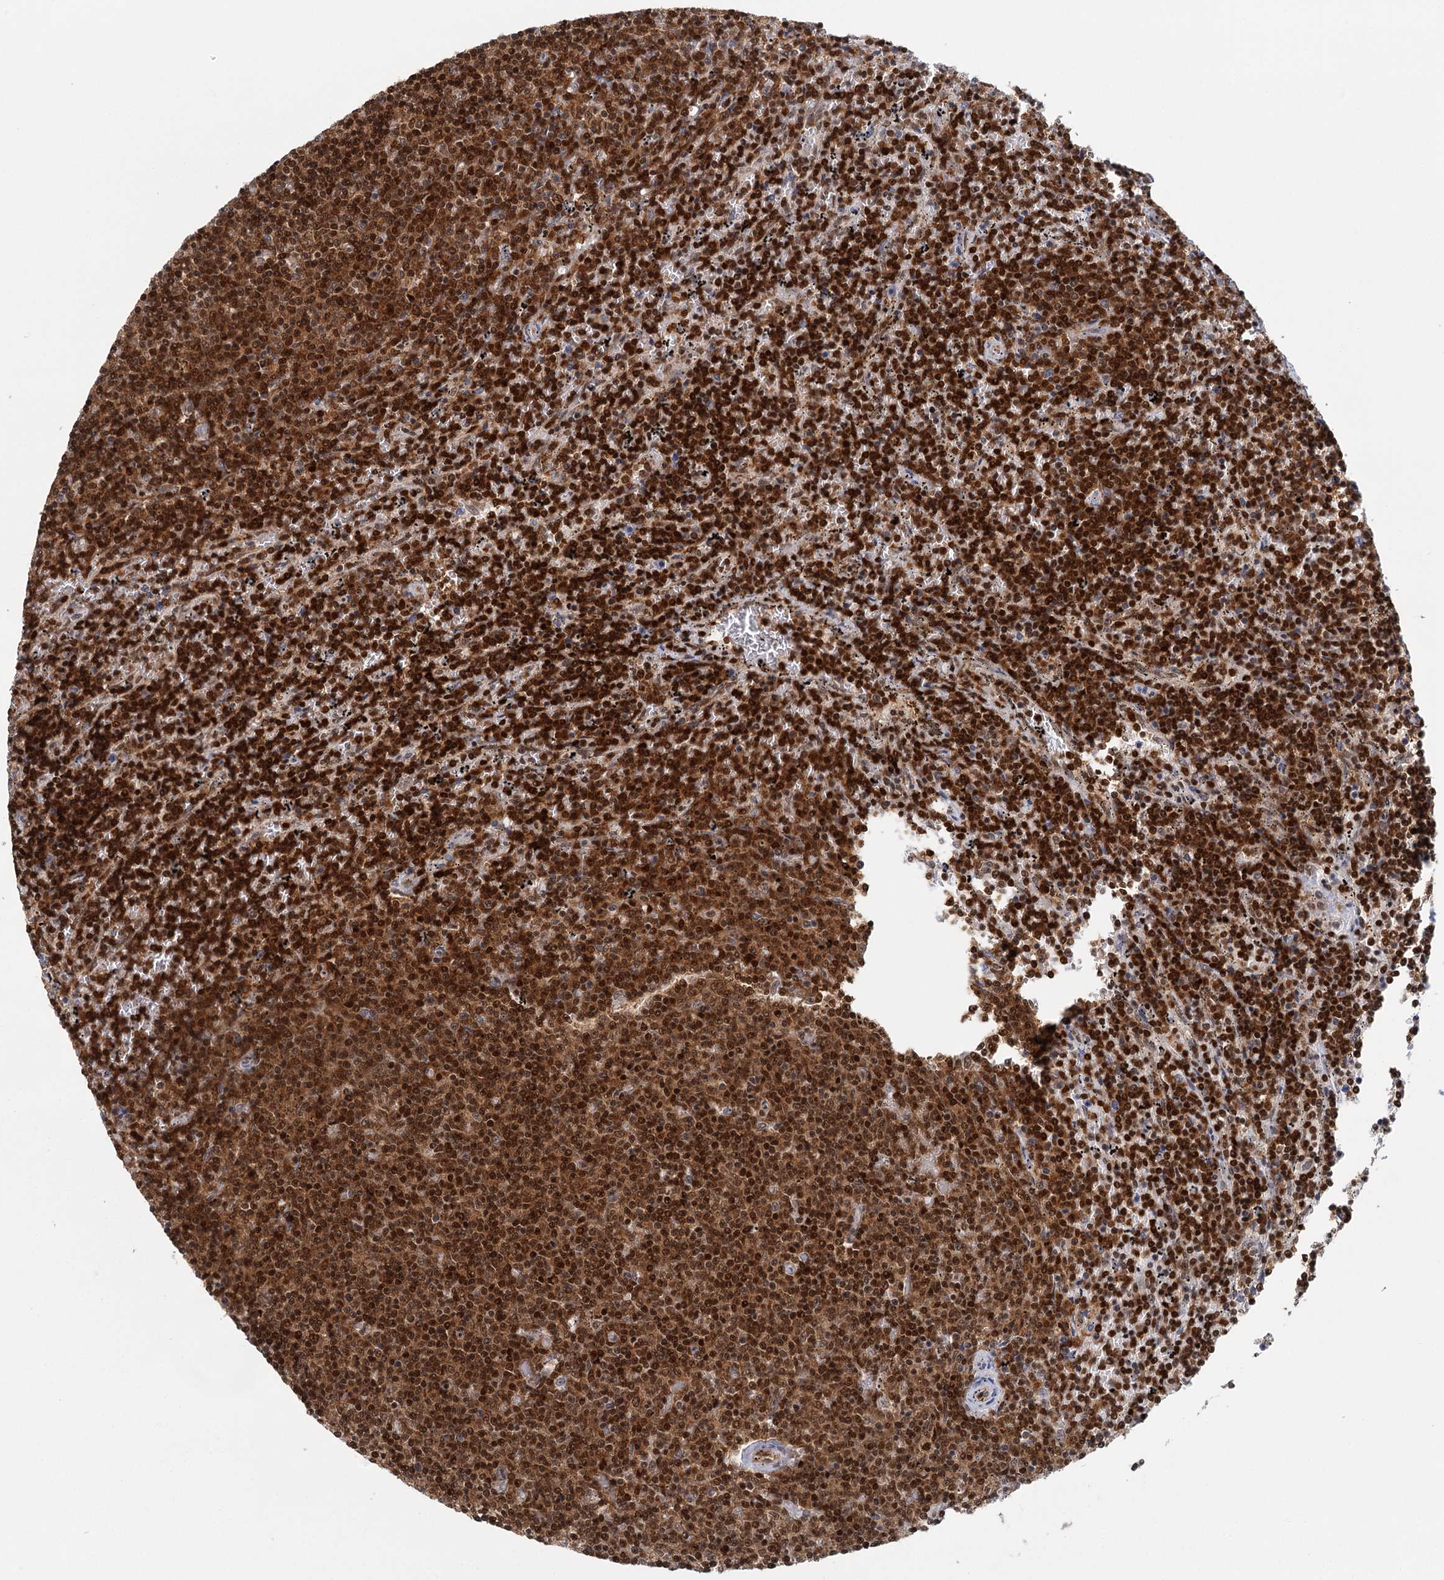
{"staining": {"intensity": "strong", "quantity": ">75%", "location": "nuclear"}, "tissue": "lymphoma", "cell_type": "Tumor cells", "image_type": "cancer", "snomed": [{"axis": "morphology", "description": "Malignant lymphoma, non-Hodgkin's type, Low grade"}, {"axis": "topography", "description": "Spleen"}], "caption": "Immunohistochemistry (DAB) staining of lymphoma shows strong nuclear protein staining in about >75% of tumor cells.", "gene": "GPATCH11", "patient": {"sex": "female", "age": 50}}